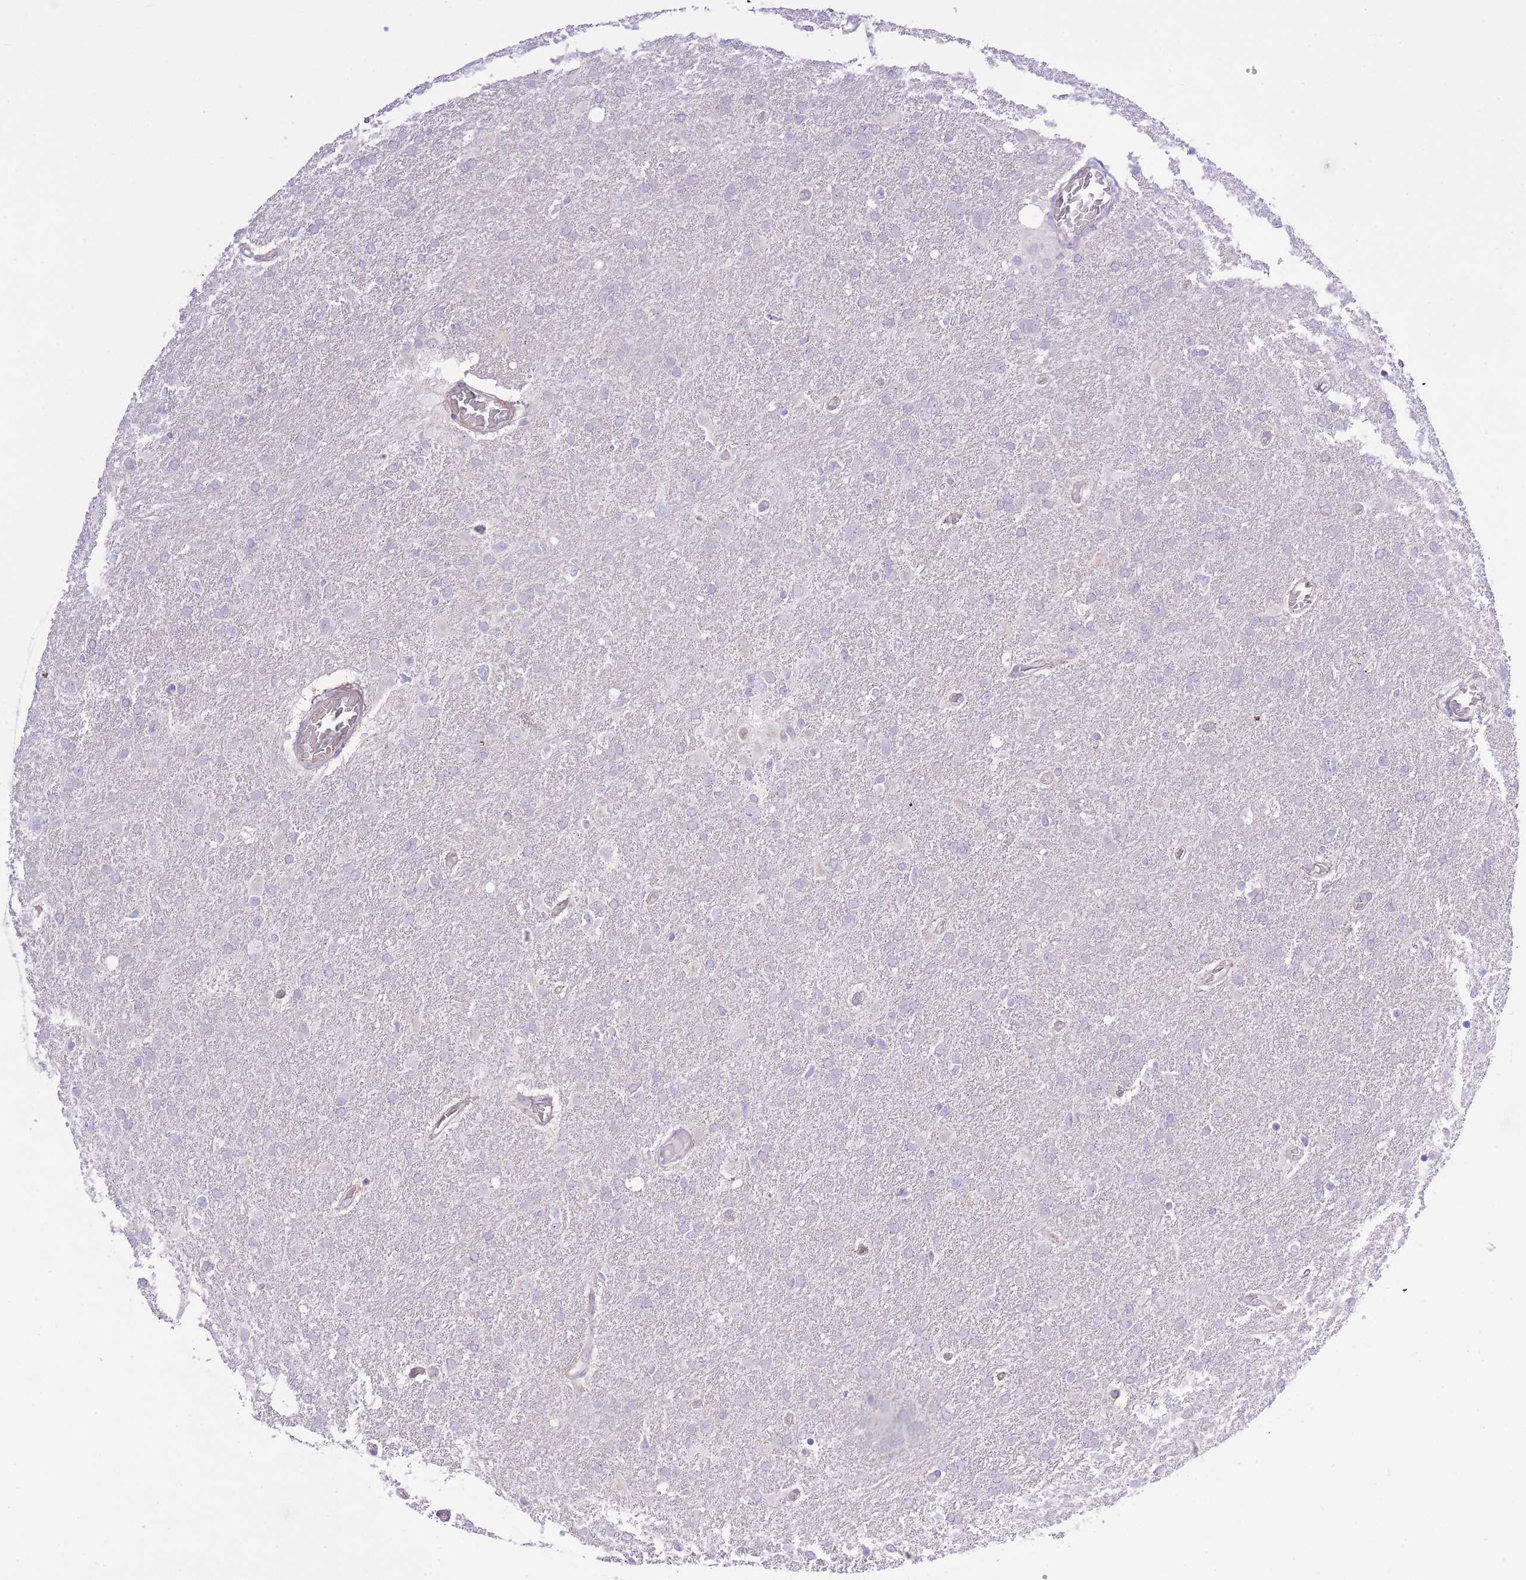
{"staining": {"intensity": "negative", "quantity": "none", "location": "none"}, "tissue": "glioma", "cell_type": "Tumor cells", "image_type": "cancer", "snomed": [{"axis": "morphology", "description": "Glioma, malignant, High grade"}, {"axis": "topography", "description": "Brain"}], "caption": "Tumor cells show no significant protein positivity in high-grade glioma (malignant).", "gene": "MEIOSIN", "patient": {"sex": "male", "age": 61}}